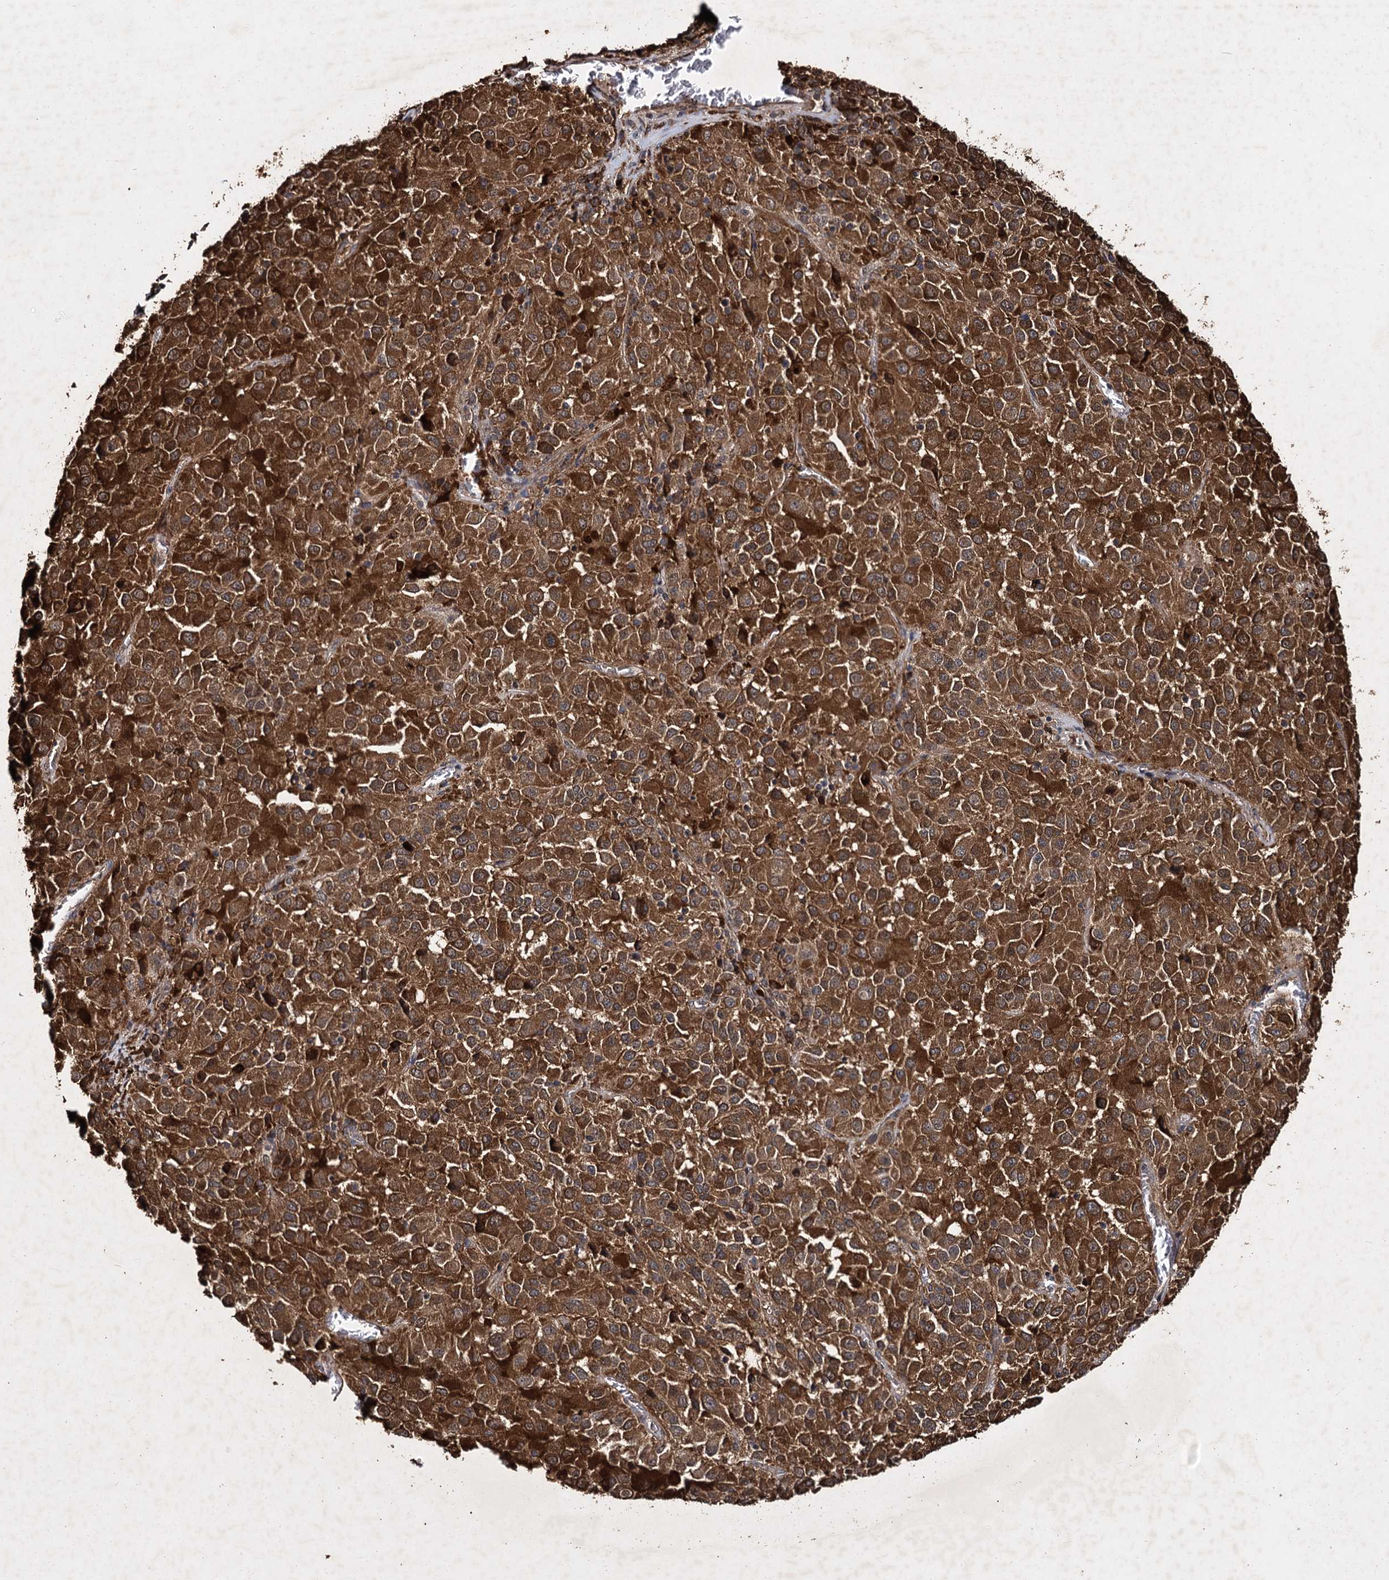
{"staining": {"intensity": "strong", "quantity": ">75%", "location": "cytoplasmic/membranous"}, "tissue": "melanoma", "cell_type": "Tumor cells", "image_type": "cancer", "snomed": [{"axis": "morphology", "description": "Malignant melanoma, Metastatic site"}, {"axis": "topography", "description": "Lung"}], "caption": "Protein staining shows strong cytoplasmic/membranous expression in about >75% of tumor cells in malignant melanoma (metastatic site).", "gene": "SLC46A3", "patient": {"sex": "male", "age": 64}}